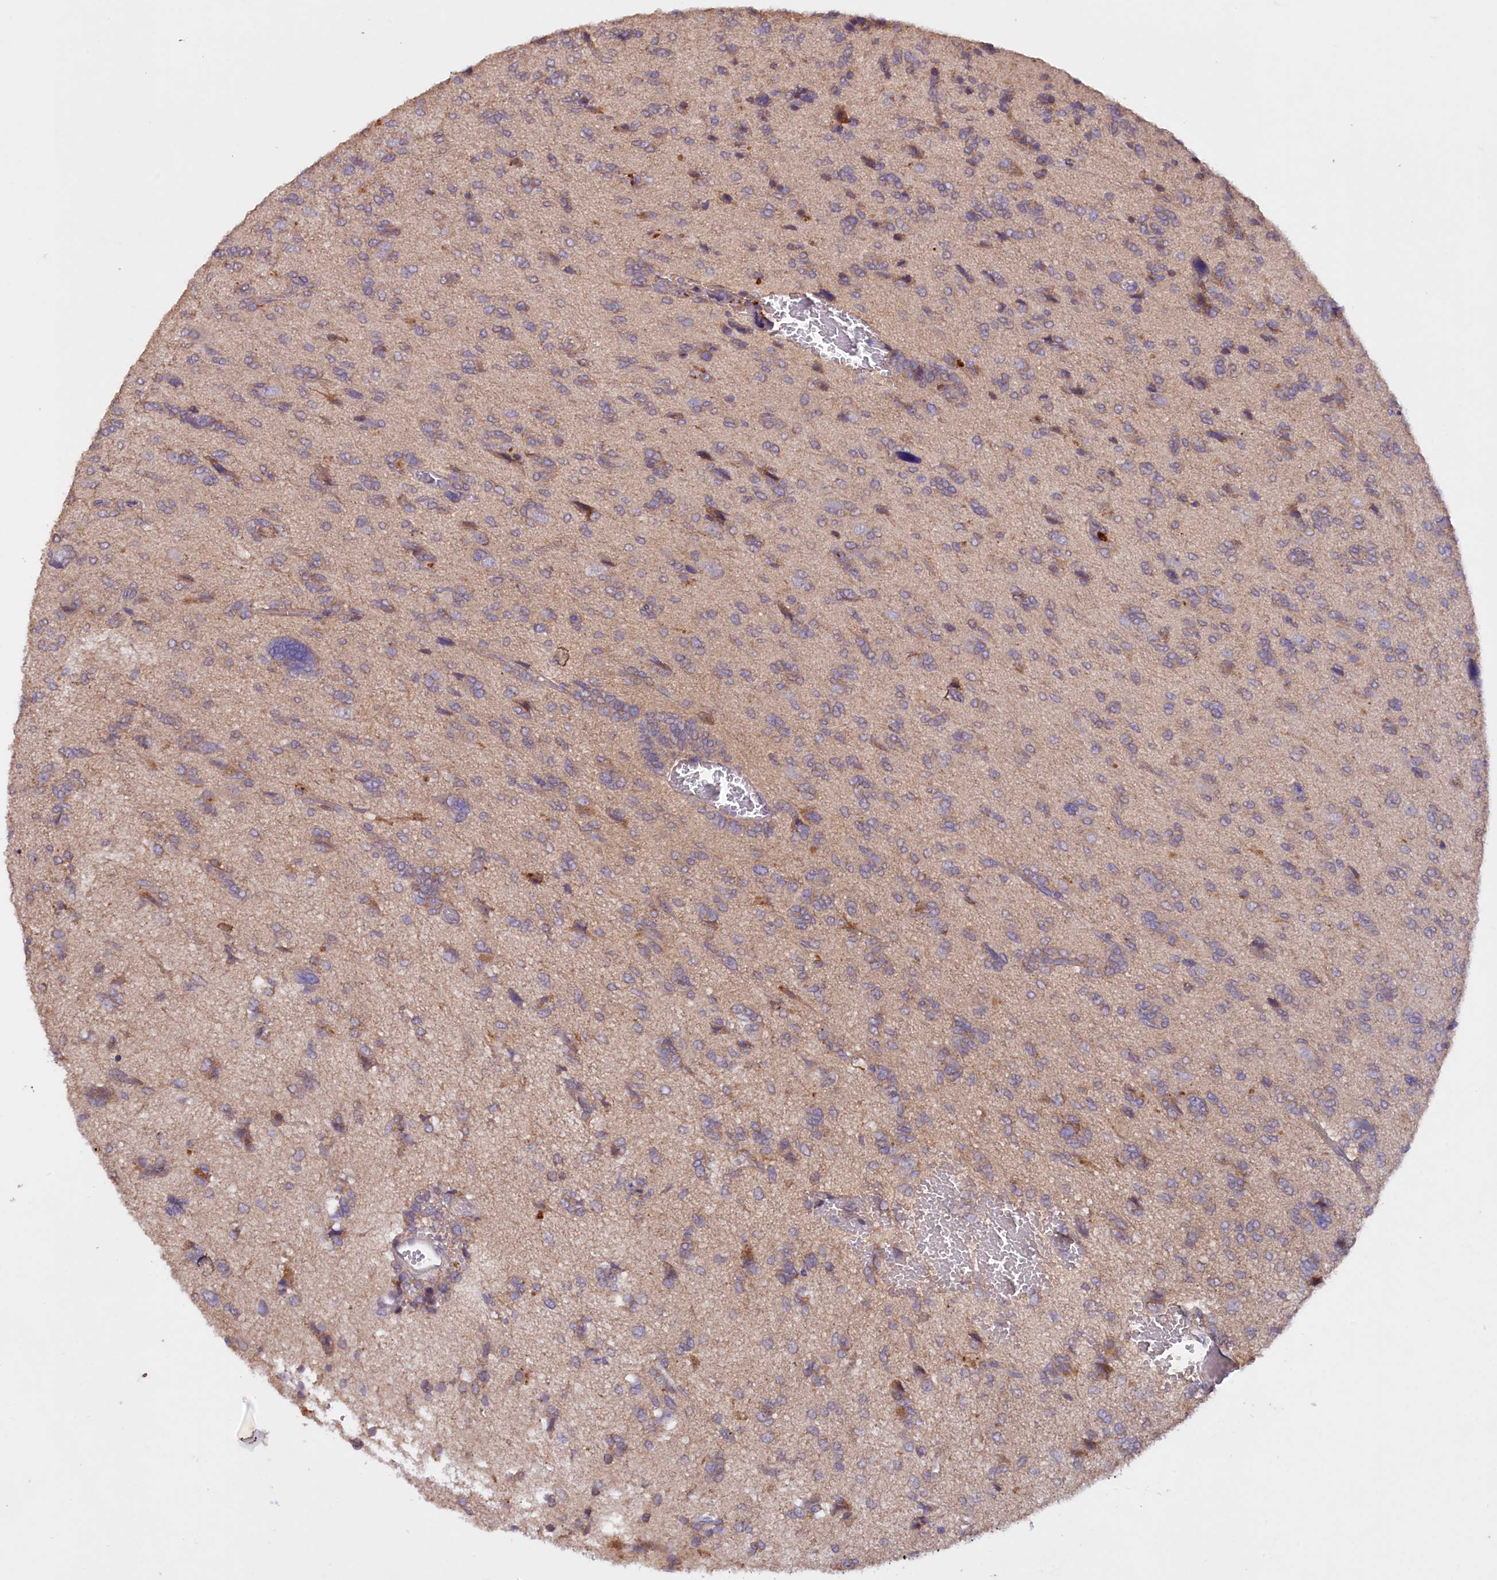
{"staining": {"intensity": "weak", "quantity": "<25%", "location": "cytoplasmic/membranous"}, "tissue": "glioma", "cell_type": "Tumor cells", "image_type": "cancer", "snomed": [{"axis": "morphology", "description": "Glioma, malignant, High grade"}, {"axis": "topography", "description": "Brain"}], "caption": "The image shows no staining of tumor cells in malignant glioma (high-grade). The staining was performed using DAB (3,3'-diaminobenzidine) to visualize the protein expression in brown, while the nuclei were stained in blue with hematoxylin (Magnification: 20x).", "gene": "ETFBKMT", "patient": {"sex": "female", "age": 59}}